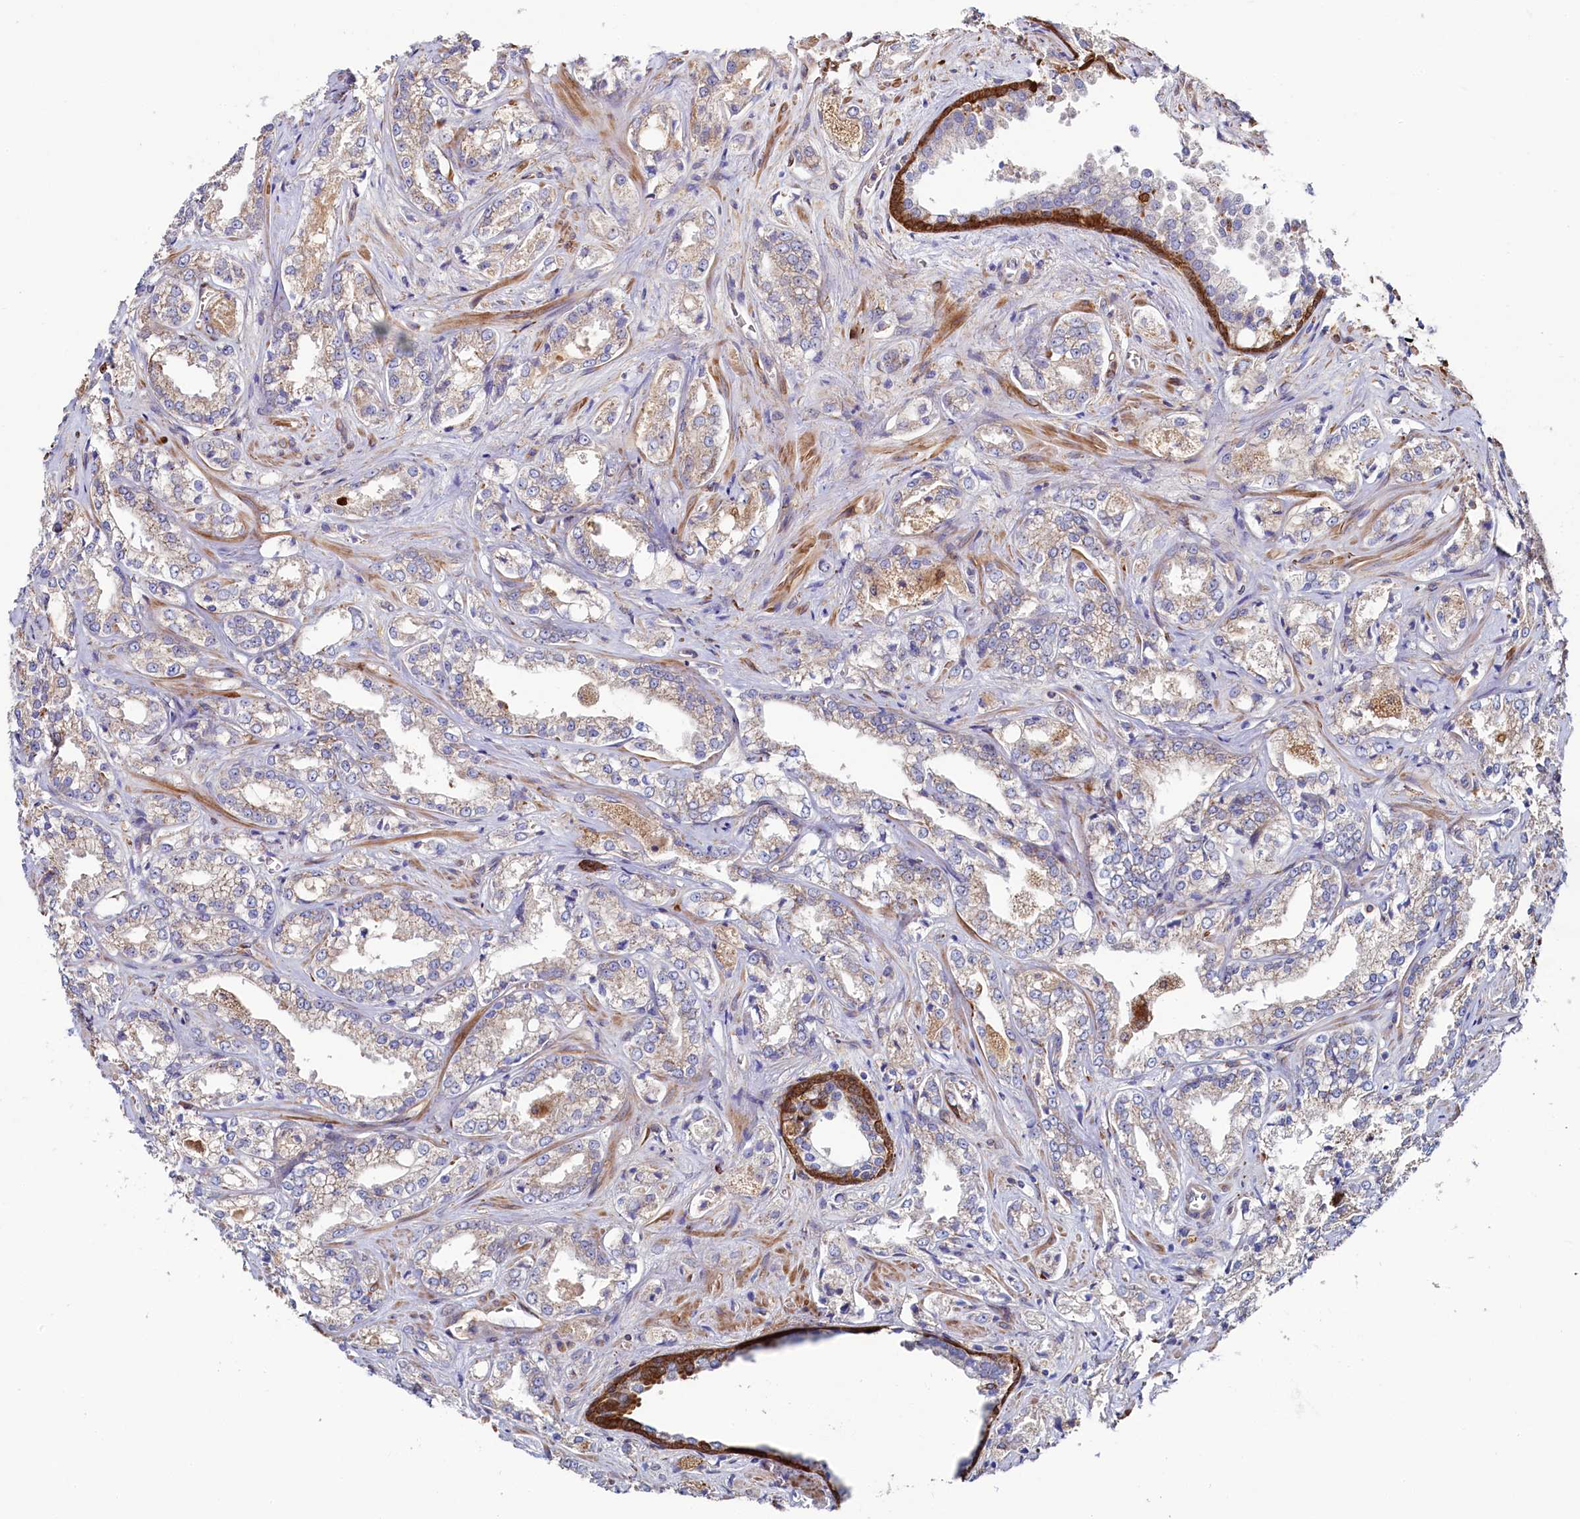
{"staining": {"intensity": "weak", "quantity": "25%-75%", "location": "cytoplasmic/membranous"}, "tissue": "prostate cancer", "cell_type": "Tumor cells", "image_type": "cancer", "snomed": [{"axis": "morphology", "description": "Adenocarcinoma, Low grade"}, {"axis": "topography", "description": "Prostate"}], "caption": "Human prostate cancer stained for a protein (brown) shows weak cytoplasmic/membranous positive staining in approximately 25%-75% of tumor cells.", "gene": "ASTE1", "patient": {"sex": "male", "age": 47}}